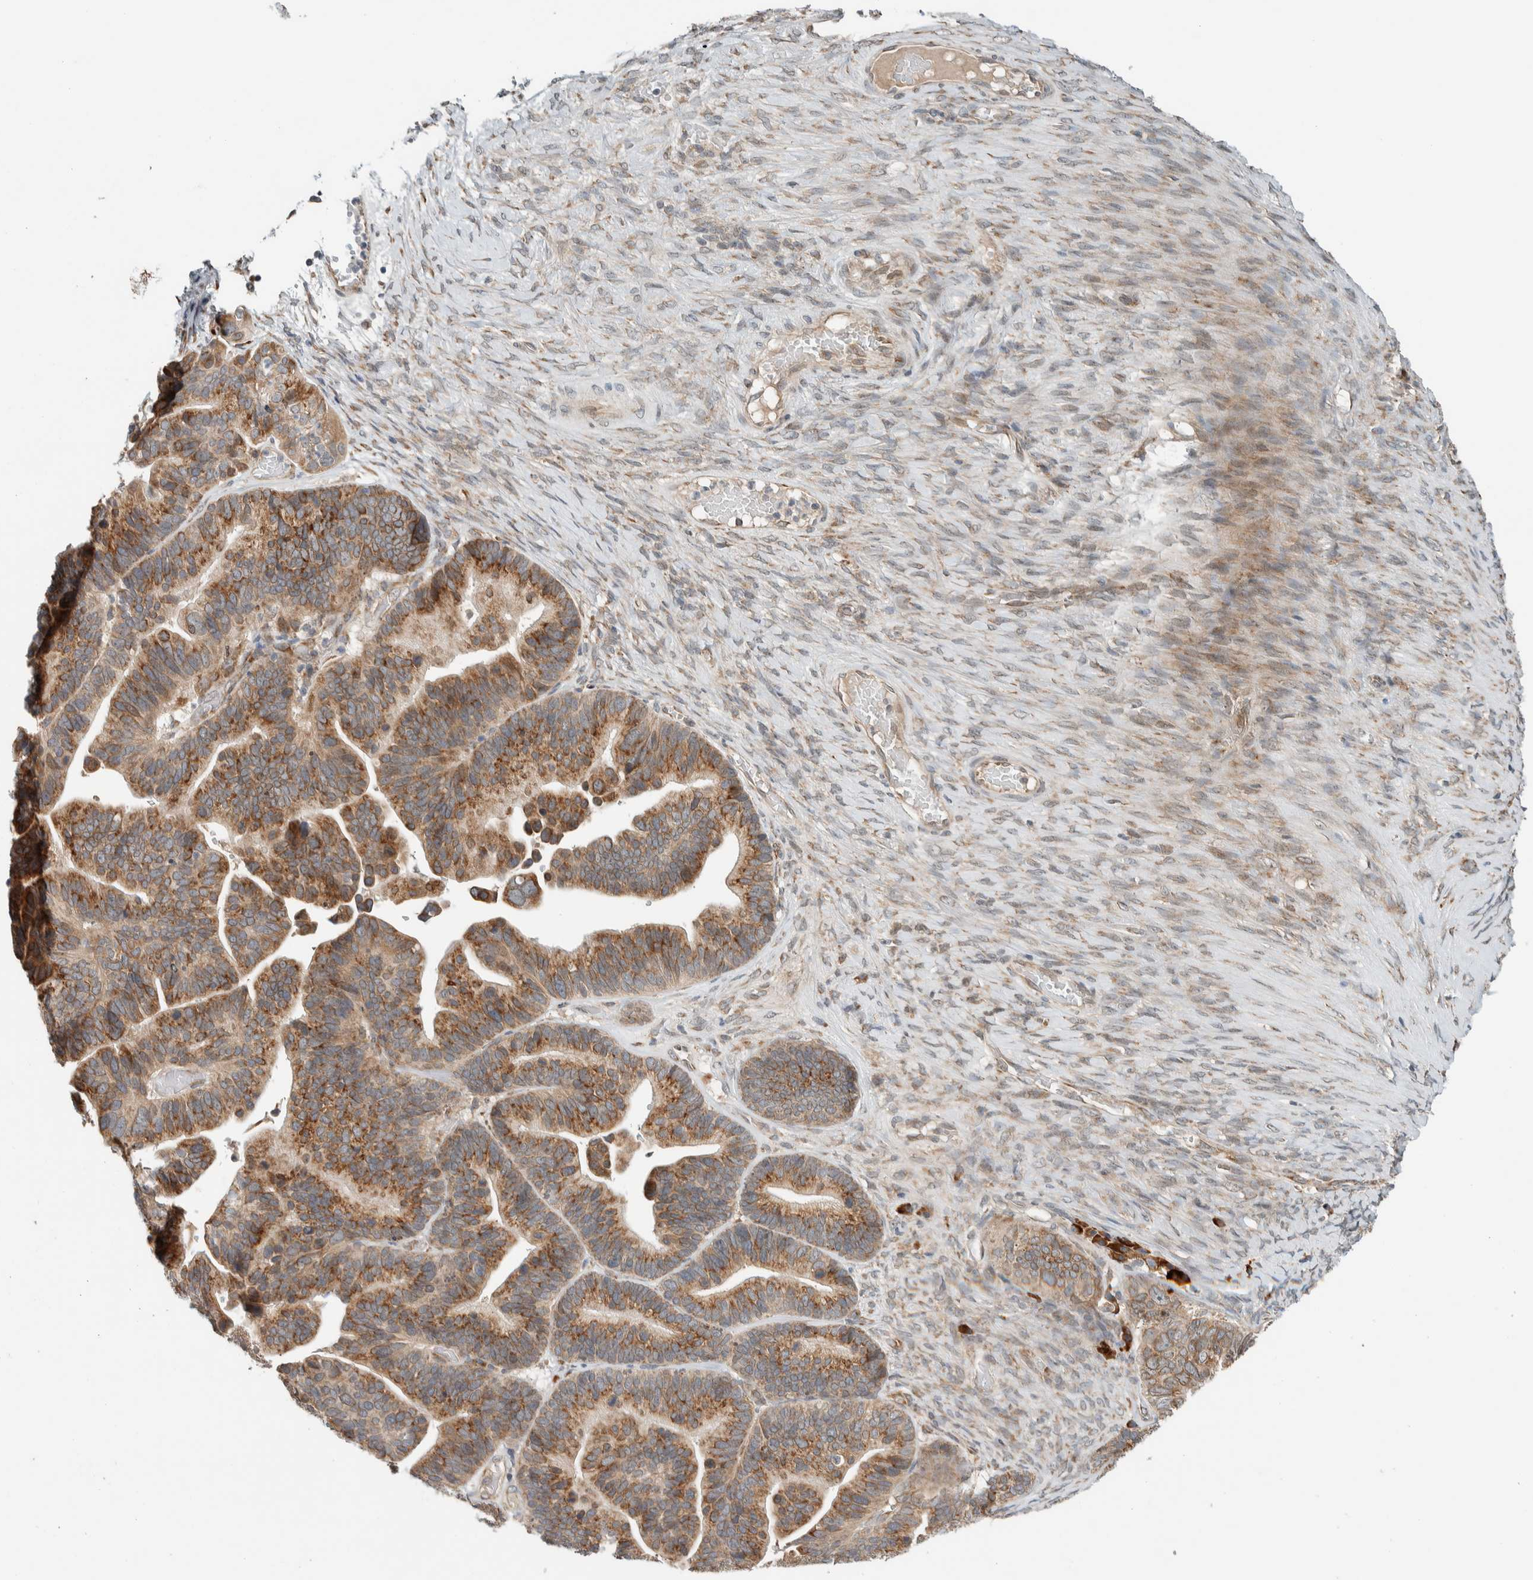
{"staining": {"intensity": "moderate", "quantity": ">75%", "location": "cytoplasmic/membranous"}, "tissue": "ovarian cancer", "cell_type": "Tumor cells", "image_type": "cancer", "snomed": [{"axis": "morphology", "description": "Cystadenocarcinoma, serous, NOS"}, {"axis": "topography", "description": "Ovary"}], "caption": "Protein expression analysis of ovarian cancer exhibits moderate cytoplasmic/membranous expression in approximately >75% of tumor cells. The staining is performed using DAB brown chromogen to label protein expression. The nuclei are counter-stained blue using hematoxylin.", "gene": "CTBP2", "patient": {"sex": "female", "age": 56}}